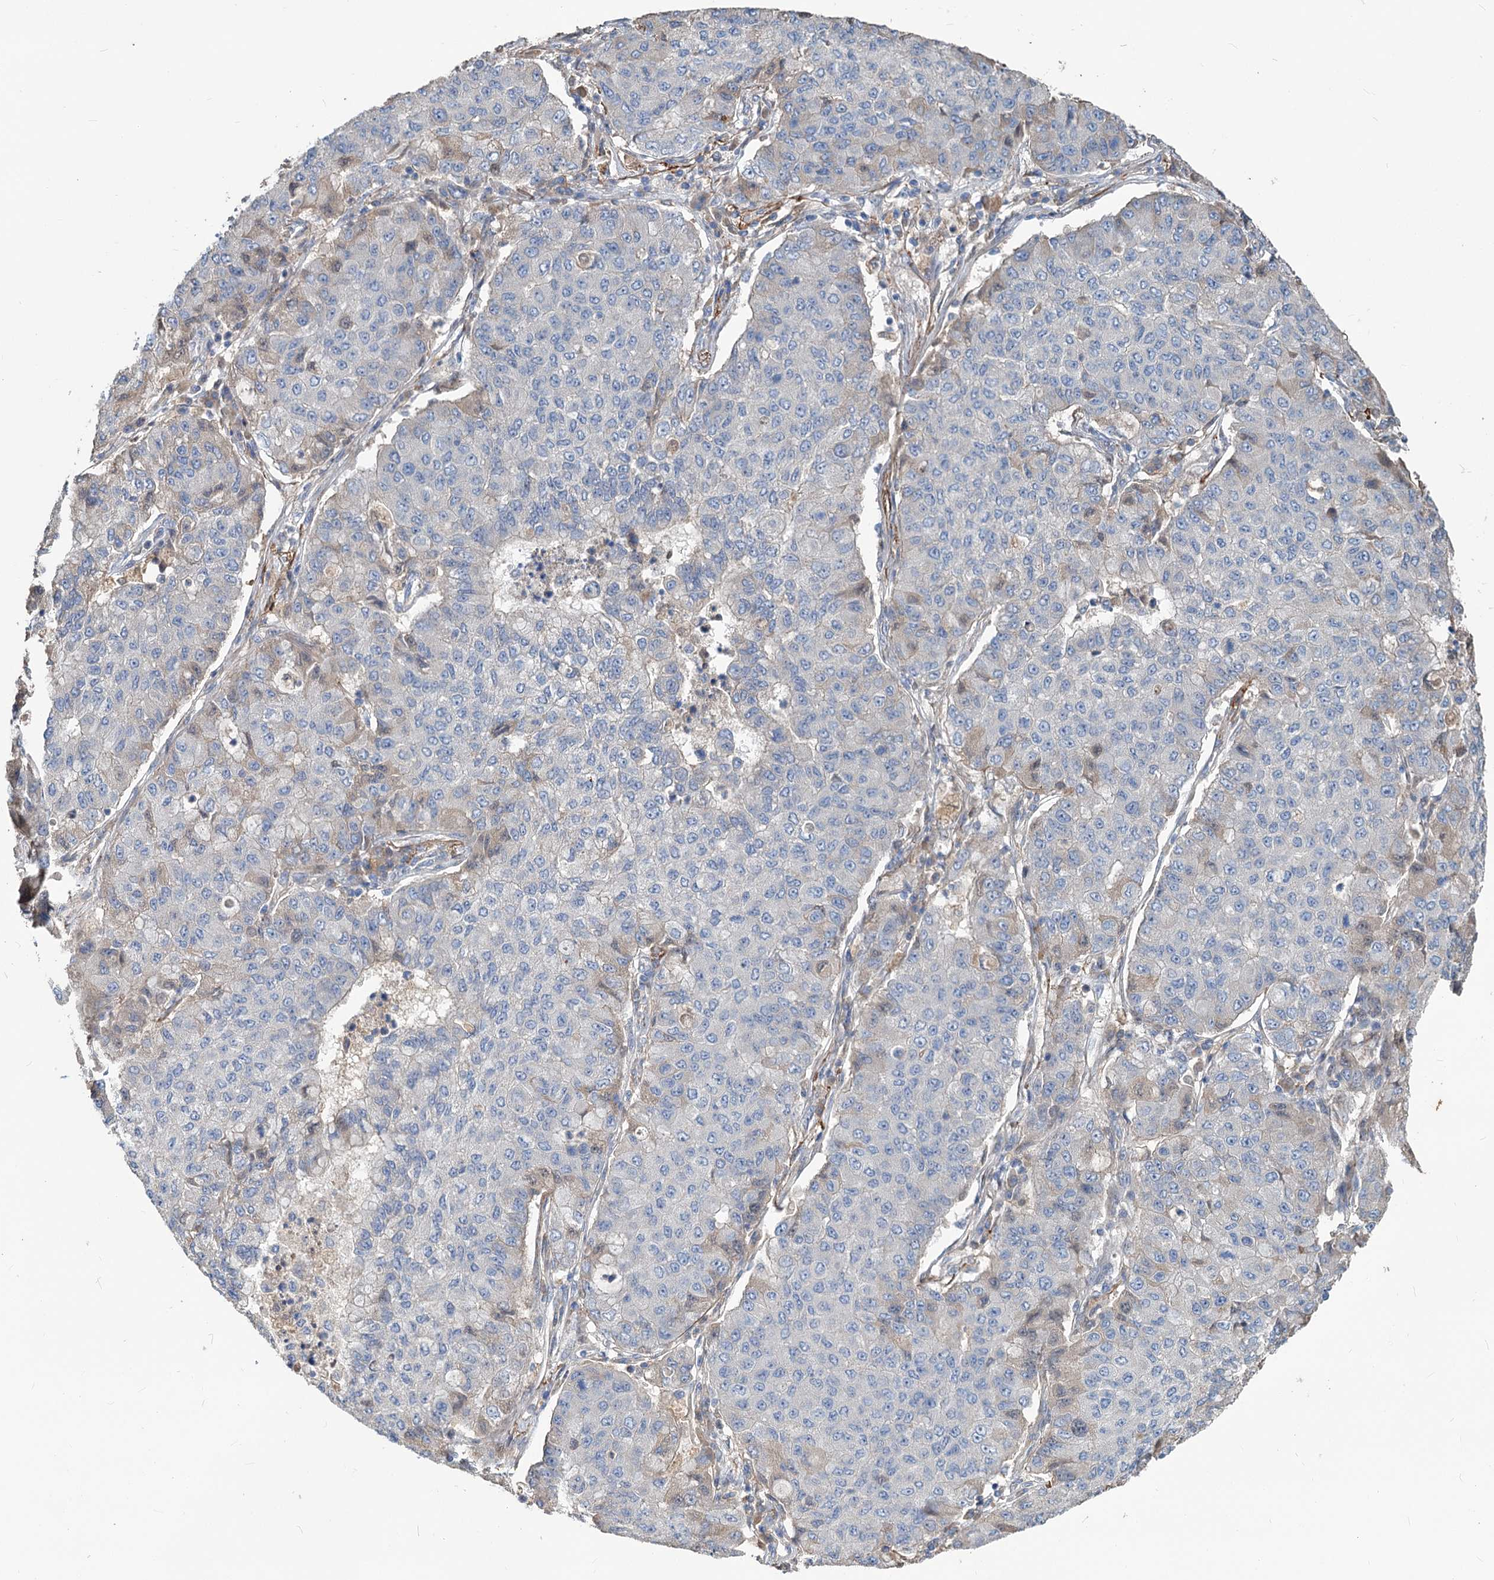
{"staining": {"intensity": "negative", "quantity": "none", "location": "none"}, "tissue": "lung cancer", "cell_type": "Tumor cells", "image_type": "cancer", "snomed": [{"axis": "morphology", "description": "Squamous cell carcinoma, NOS"}, {"axis": "topography", "description": "Lung"}], "caption": "Immunohistochemical staining of human lung cancer (squamous cell carcinoma) displays no significant staining in tumor cells.", "gene": "URAD", "patient": {"sex": "male", "age": 74}}